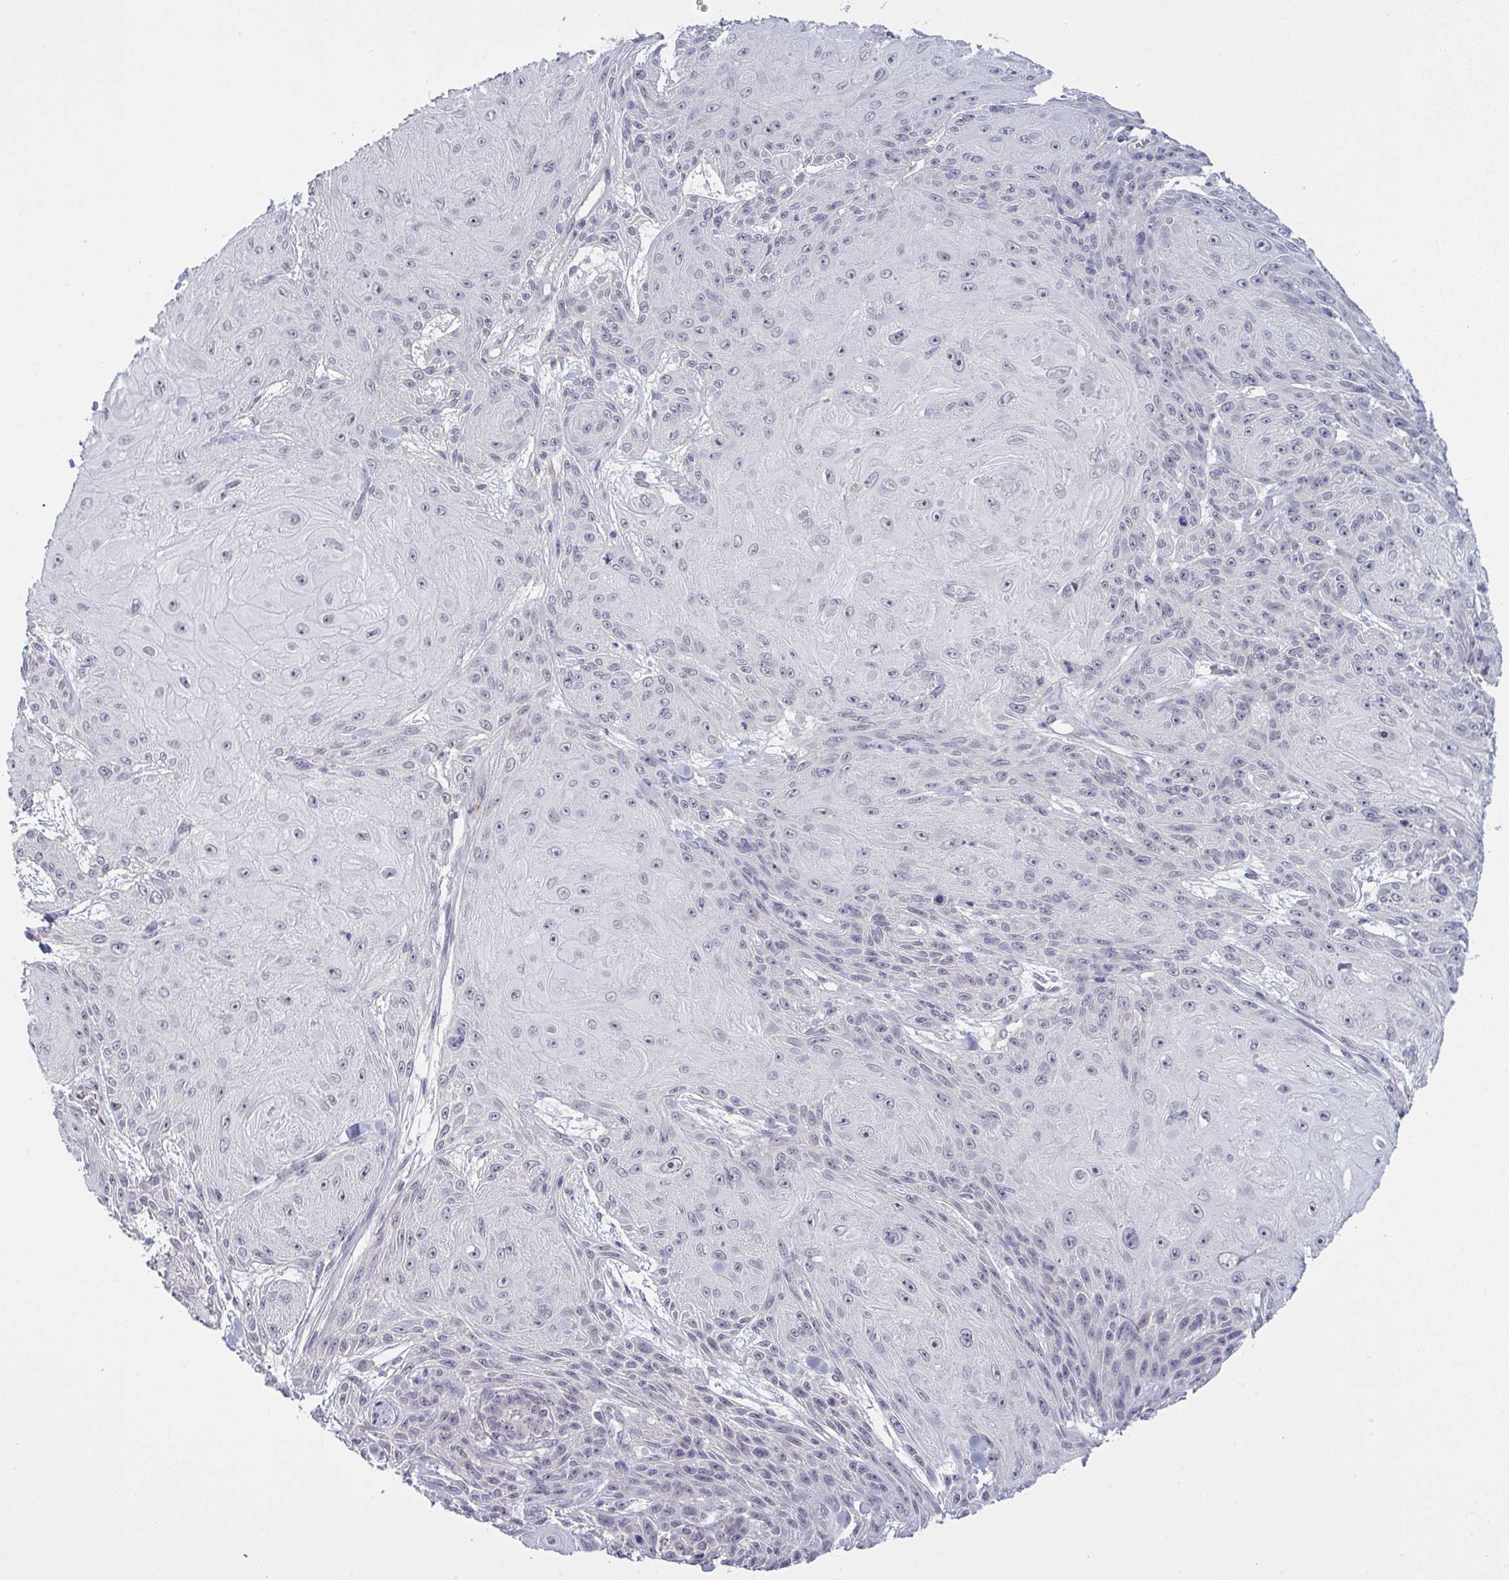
{"staining": {"intensity": "negative", "quantity": "none", "location": "none"}, "tissue": "skin cancer", "cell_type": "Tumor cells", "image_type": "cancer", "snomed": [{"axis": "morphology", "description": "Squamous cell carcinoma, NOS"}, {"axis": "topography", "description": "Skin"}], "caption": "Tumor cells show no significant expression in skin cancer (squamous cell carcinoma). The staining is performed using DAB (3,3'-diaminobenzidine) brown chromogen with nuclei counter-stained in using hematoxylin.", "gene": "ZNF784", "patient": {"sex": "male", "age": 88}}